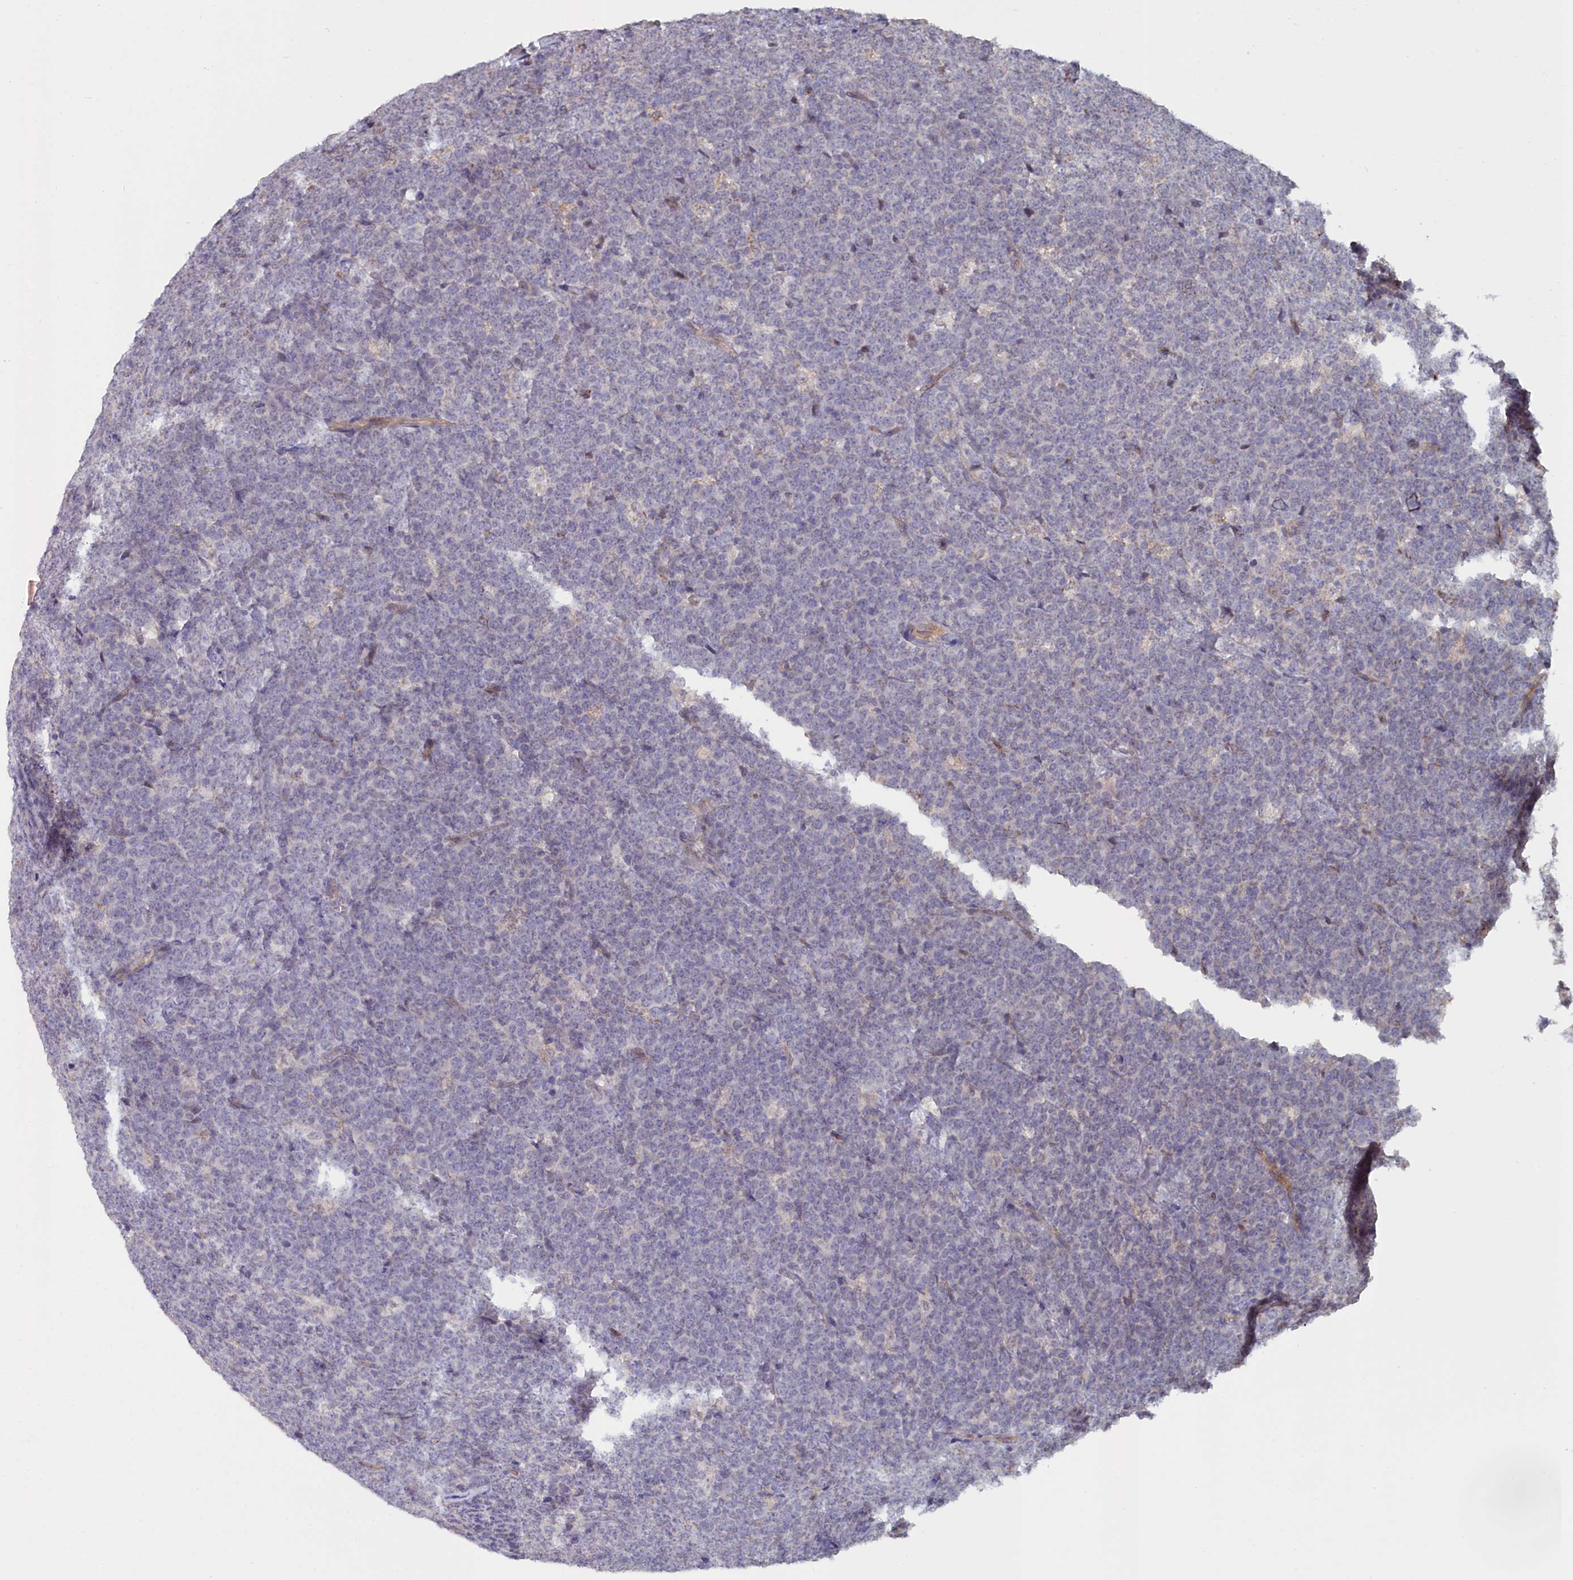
{"staining": {"intensity": "negative", "quantity": "none", "location": "none"}, "tissue": "lymphoma", "cell_type": "Tumor cells", "image_type": "cancer", "snomed": [{"axis": "morphology", "description": "Malignant lymphoma, non-Hodgkin's type, High grade"}, {"axis": "topography", "description": "Small intestine"}], "caption": "The photomicrograph shows no significant staining in tumor cells of malignant lymphoma, non-Hodgkin's type (high-grade).", "gene": "C4orf19", "patient": {"sex": "male", "age": 8}}